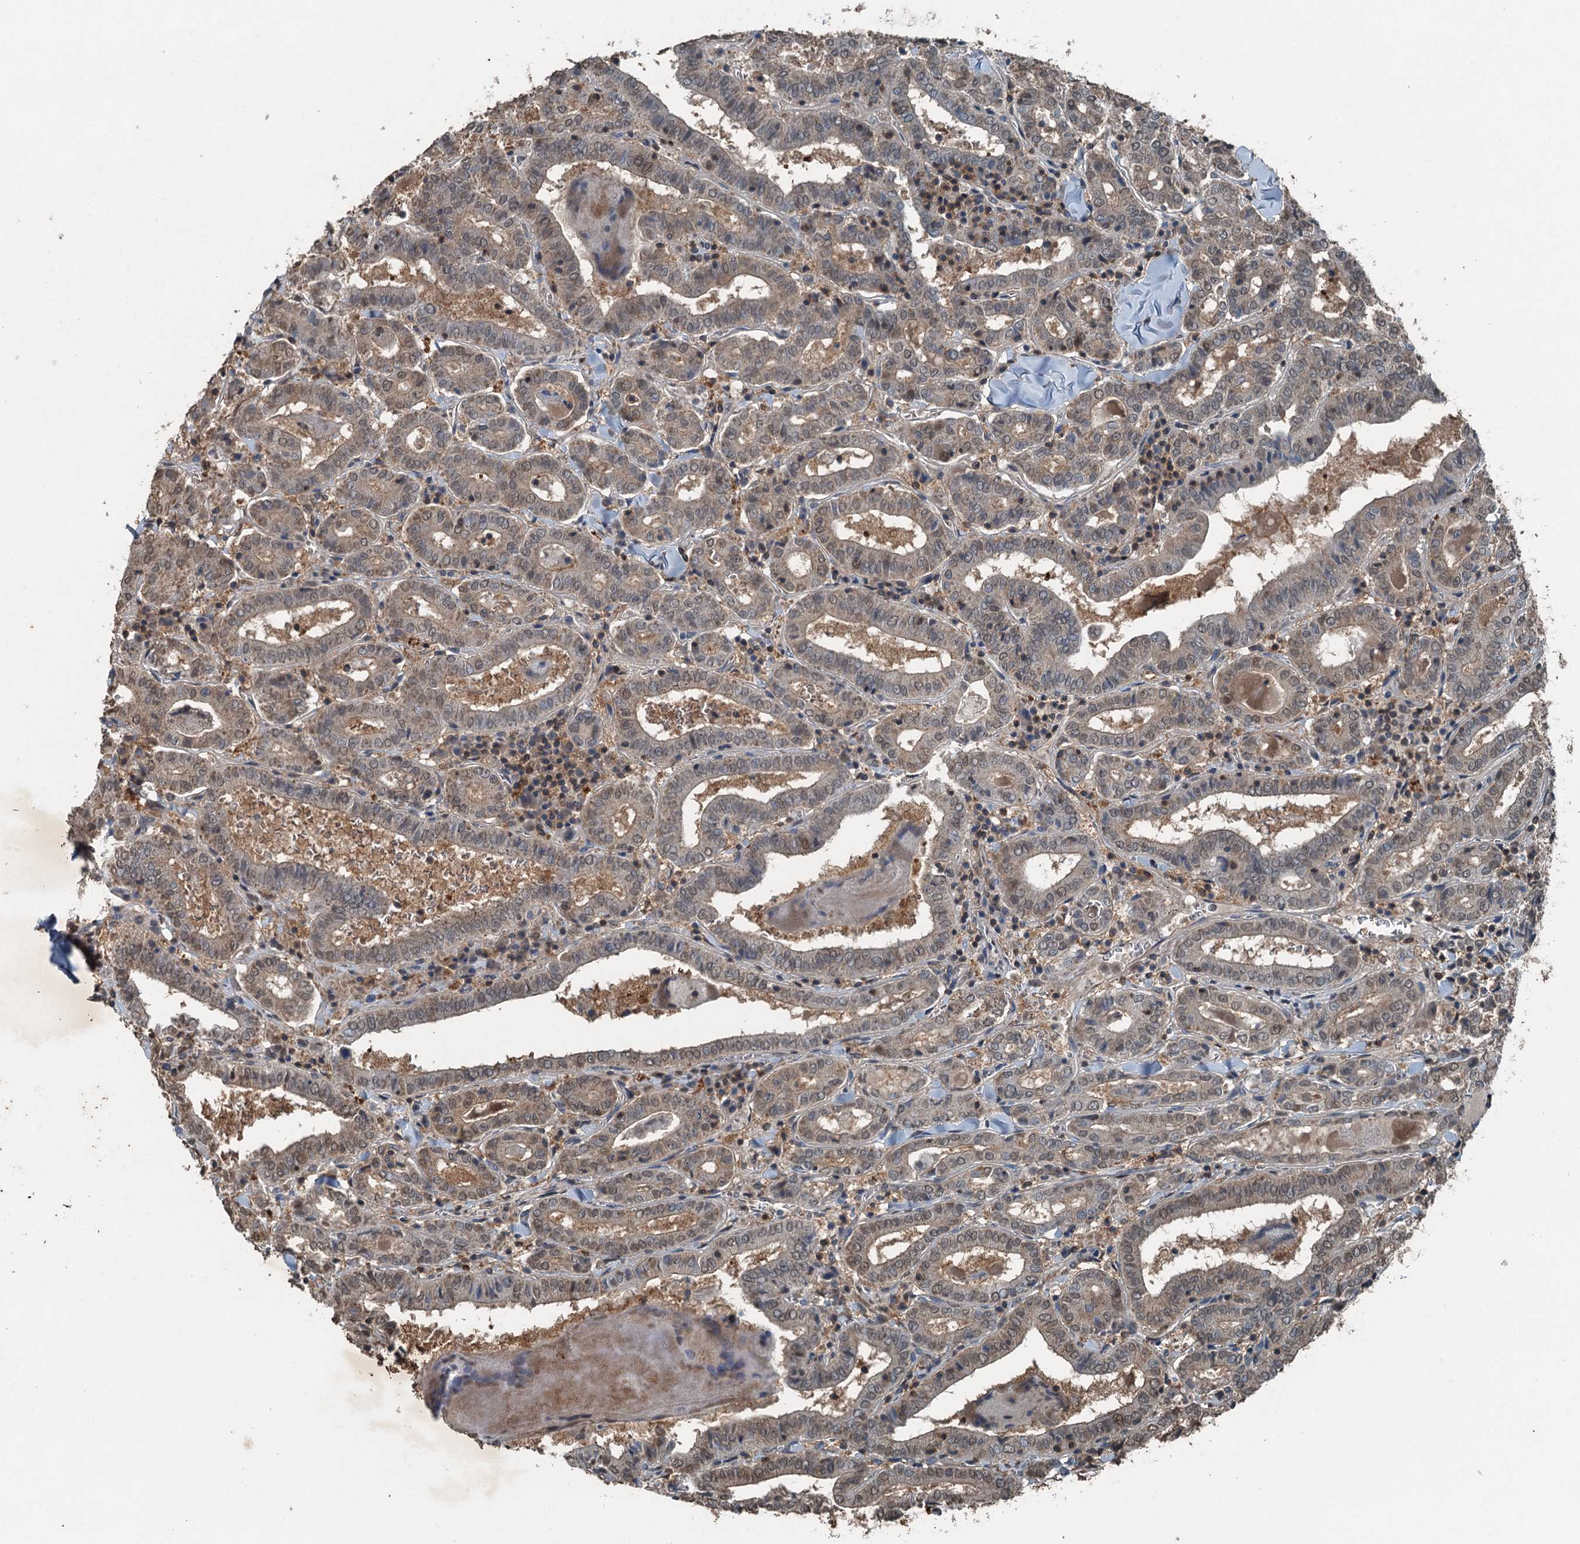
{"staining": {"intensity": "weak", "quantity": "25%-75%", "location": "cytoplasmic/membranous,nuclear"}, "tissue": "thyroid cancer", "cell_type": "Tumor cells", "image_type": "cancer", "snomed": [{"axis": "morphology", "description": "Papillary adenocarcinoma, NOS"}, {"axis": "topography", "description": "Thyroid gland"}], "caption": "Human papillary adenocarcinoma (thyroid) stained with a brown dye shows weak cytoplasmic/membranous and nuclear positive expression in approximately 25%-75% of tumor cells.", "gene": "TCTN1", "patient": {"sex": "female", "age": 72}}